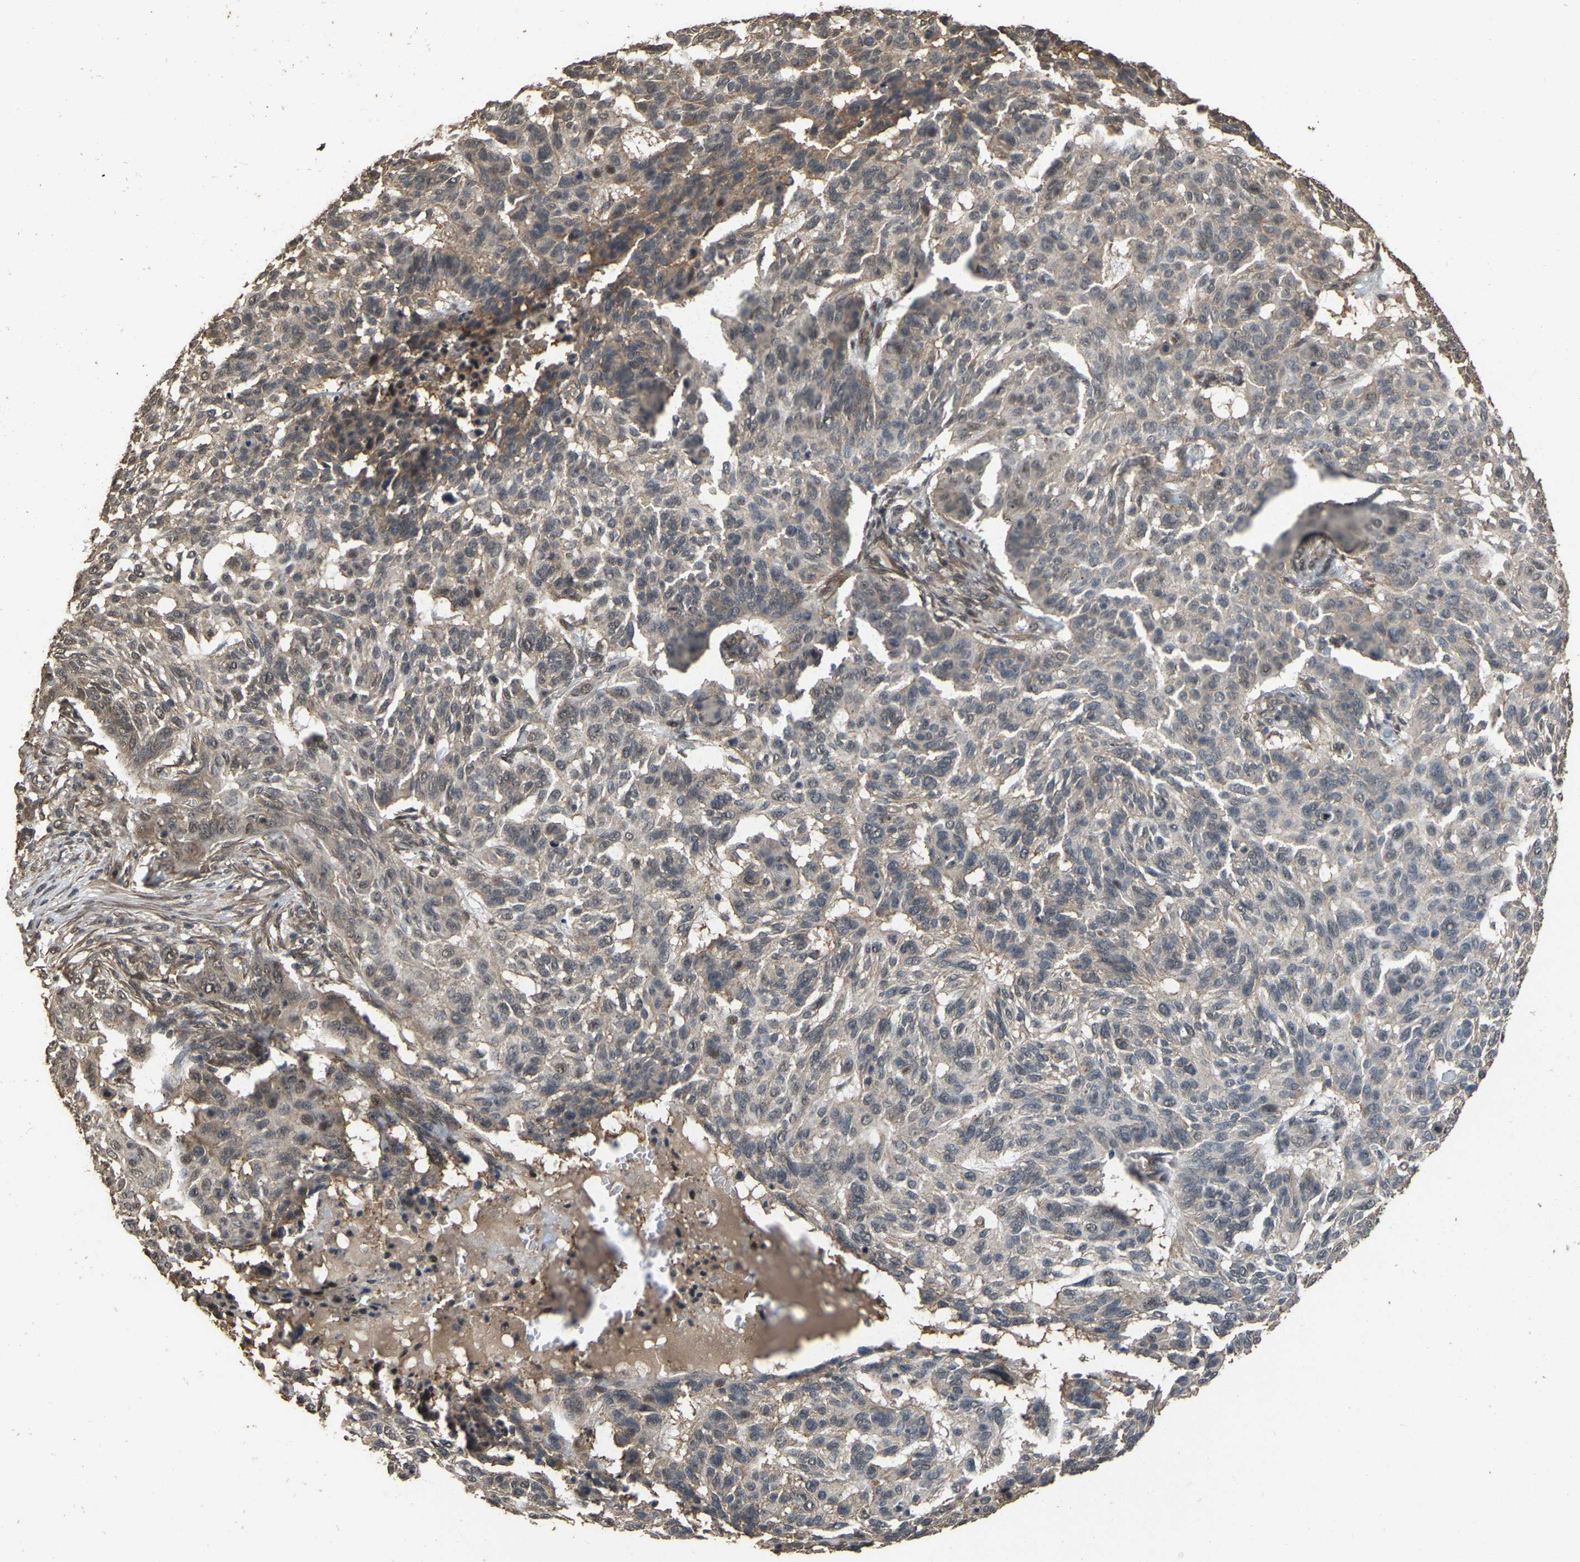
{"staining": {"intensity": "moderate", "quantity": "<25%", "location": "cytoplasmic/membranous"}, "tissue": "skin cancer", "cell_type": "Tumor cells", "image_type": "cancer", "snomed": [{"axis": "morphology", "description": "Basal cell carcinoma"}, {"axis": "topography", "description": "Skin"}], "caption": "A brown stain highlights moderate cytoplasmic/membranous expression of a protein in human skin cancer tumor cells.", "gene": "ARHGAP23", "patient": {"sex": "male", "age": 85}}